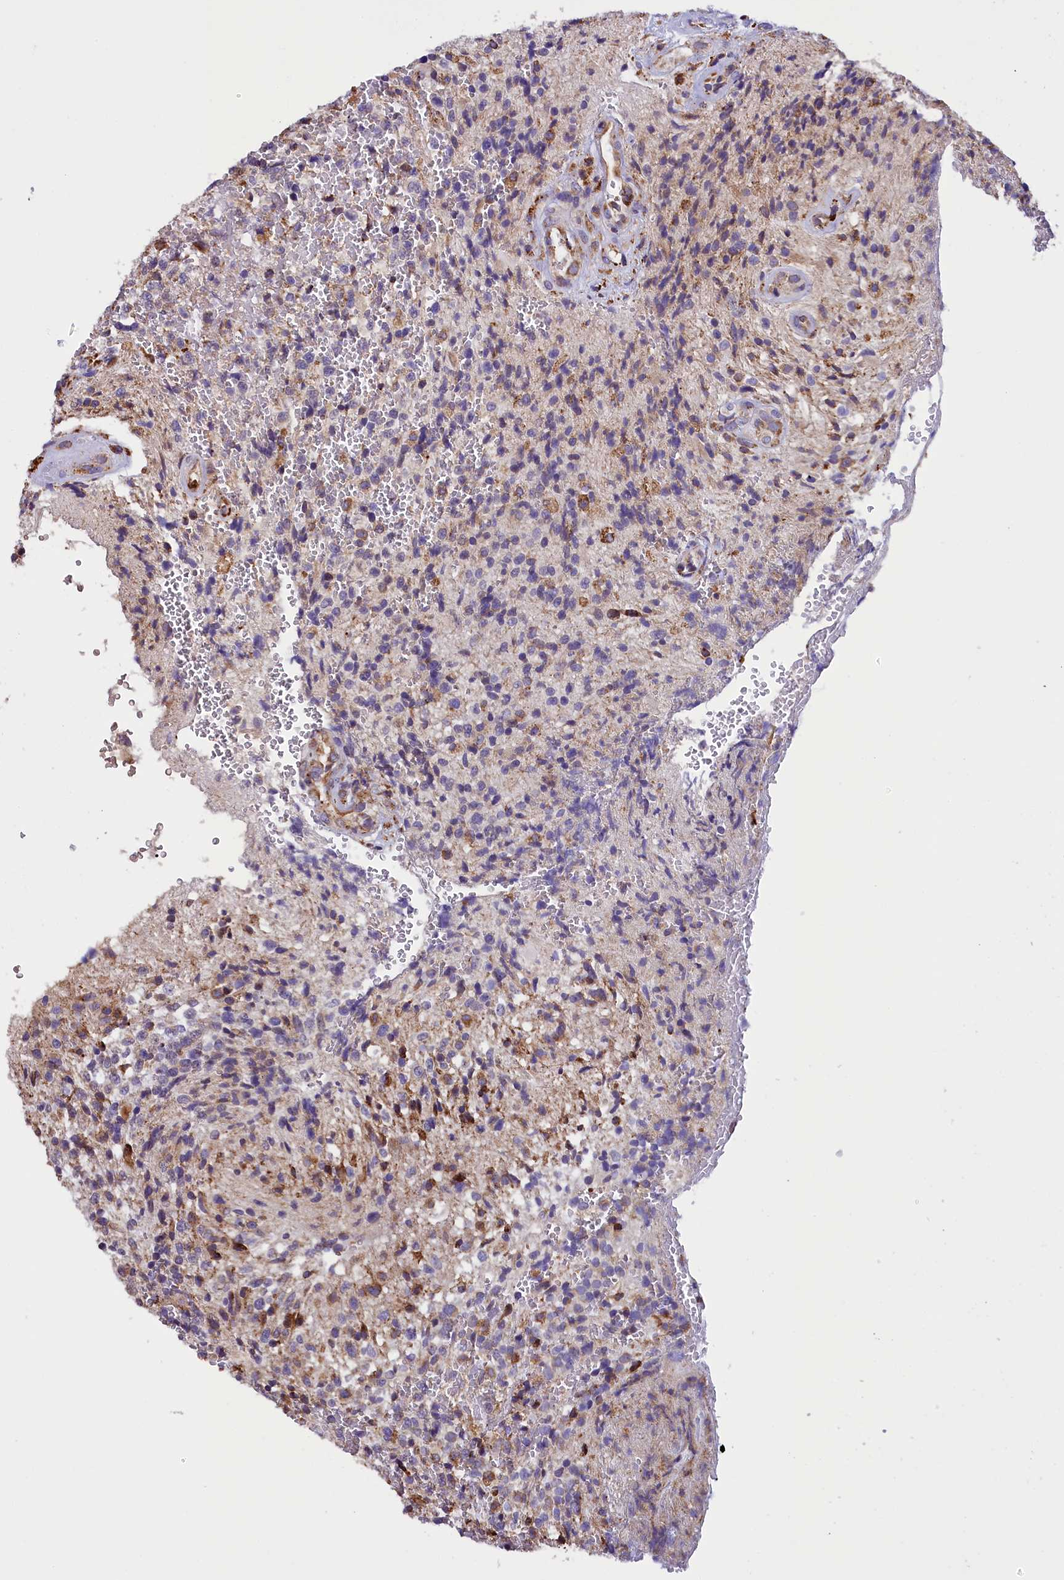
{"staining": {"intensity": "negative", "quantity": "none", "location": "none"}, "tissue": "glioma", "cell_type": "Tumor cells", "image_type": "cancer", "snomed": [{"axis": "morphology", "description": "Glioma, malignant, High grade"}, {"axis": "topography", "description": "Brain"}], "caption": "Tumor cells show no significant protein positivity in glioma.", "gene": "CAPS2", "patient": {"sex": "male", "age": 56}}